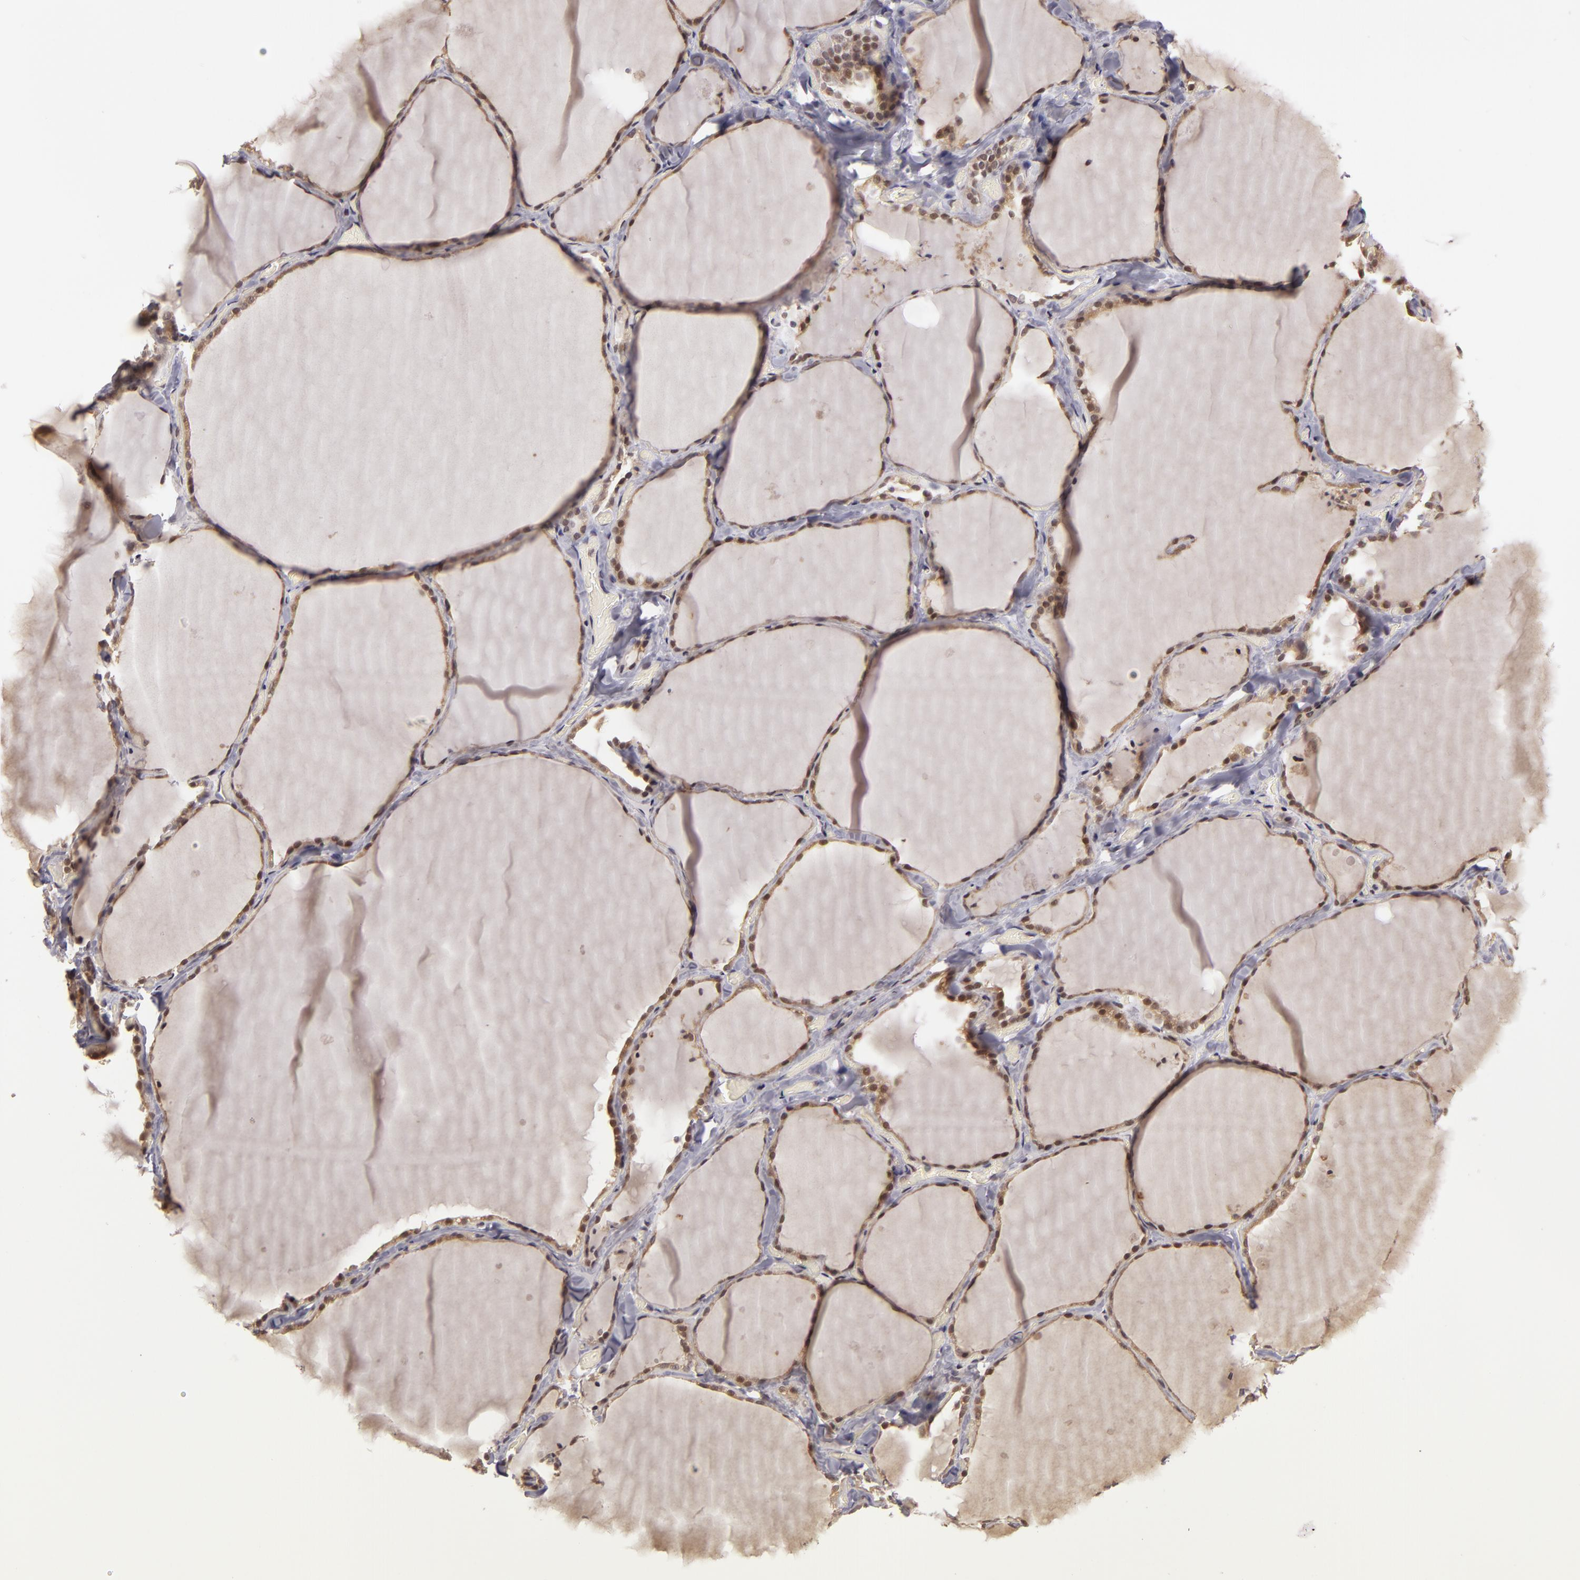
{"staining": {"intensity": "moderate", "quantity": "25%-75%", "location": "nuclear"}, "tissue": "thyroid gland", "cell_type": "Glandular cells", "image_type": "normal", "snomed": [{"axis": "morphology", "description": "Normal tissue, NOS"}, {"axis": "topography", "description": "Thyroid gland"}], "caption": "The photomicrograph reveals a brown stain indicating the presence of a protein in the nuclear of glandular cells in thyroid gland. (DAB (3,3'-diaminobenzidine) IHC, brown staining for protein, blue staining for nuclei).", "gene": "ZNF133", "patient": {"sex": "male", "age": 34}}